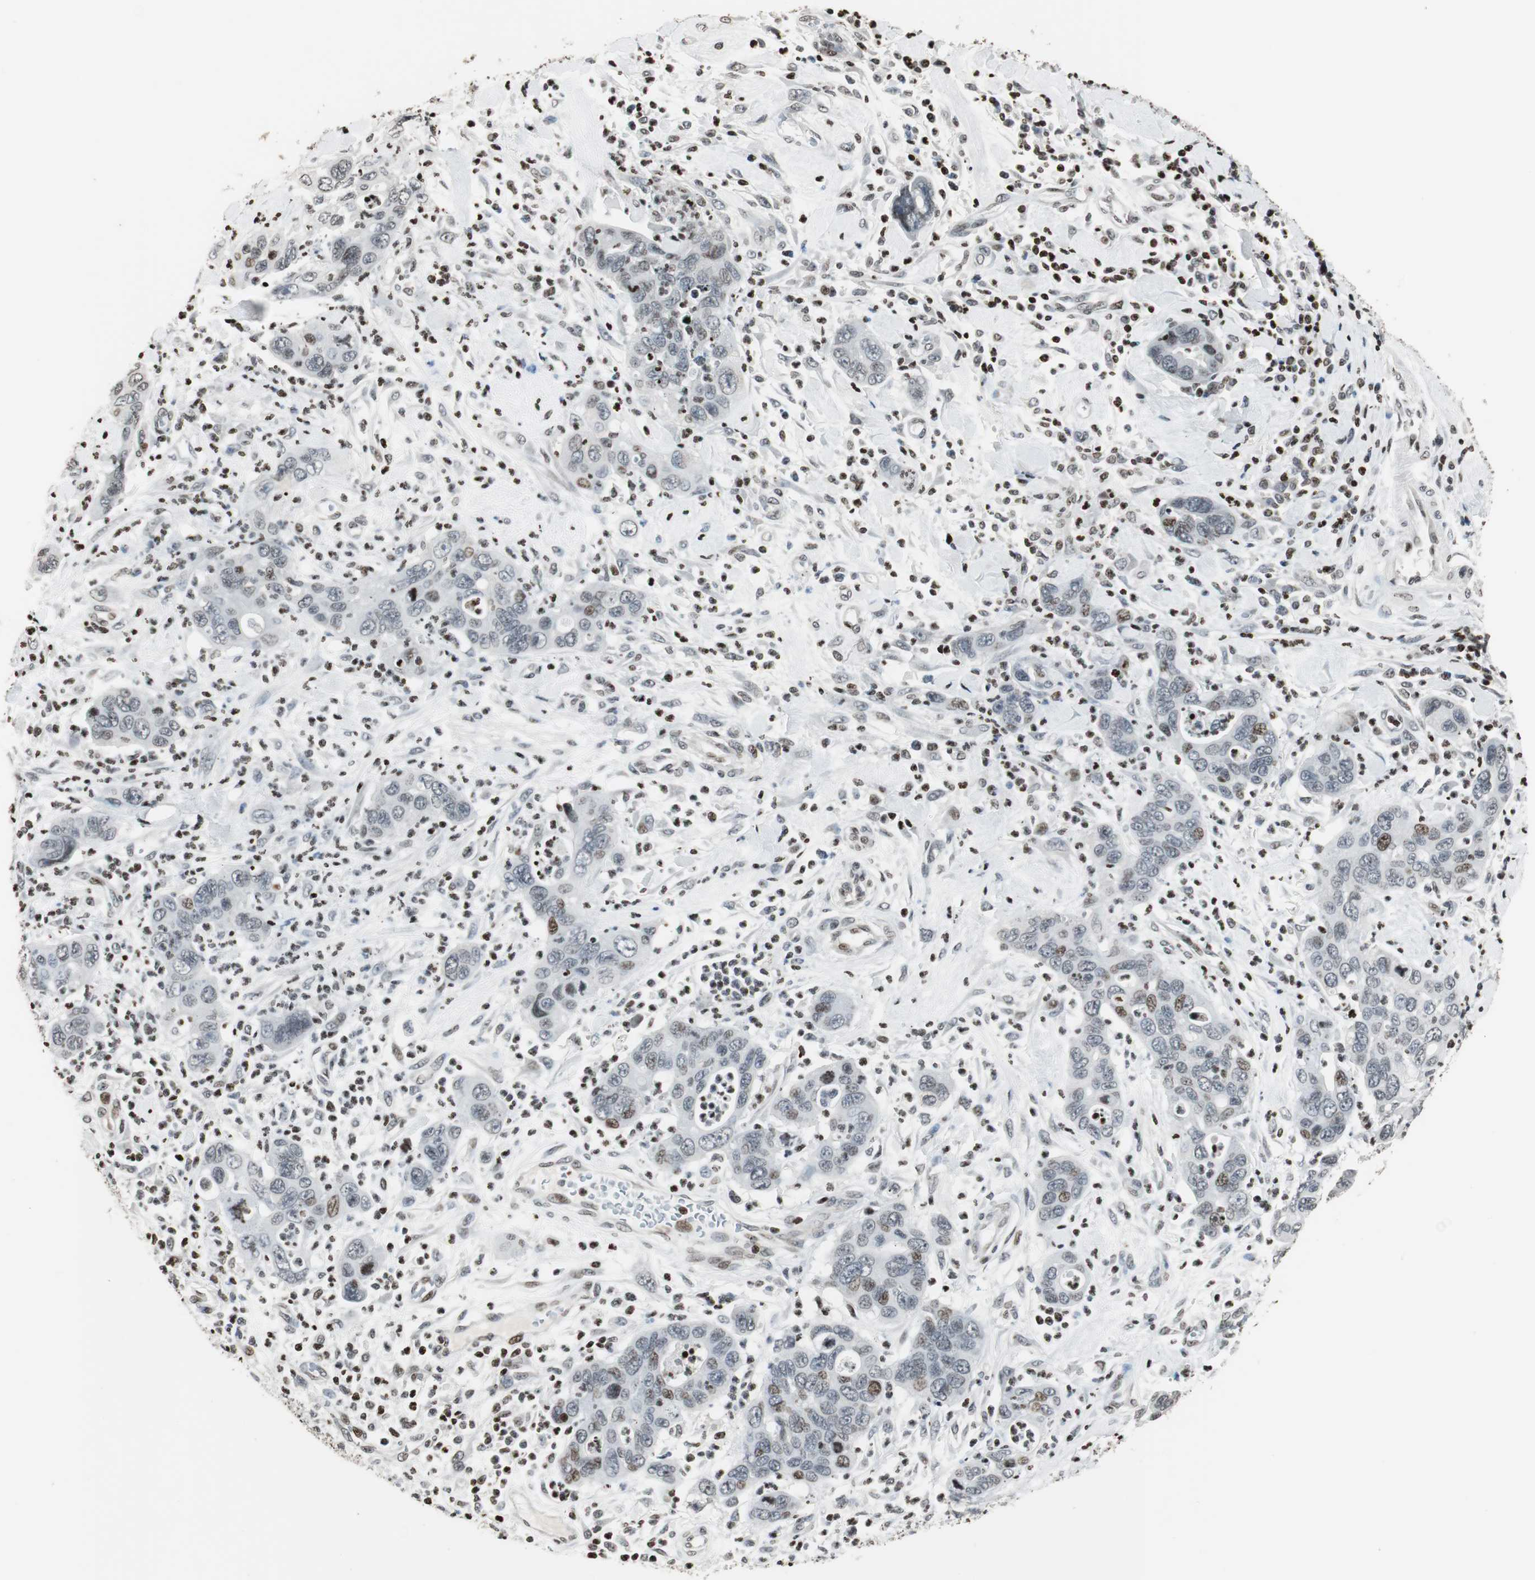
{"staining": {"intensity": "moderate", "quantity": "<25%", "location": "nuclear"}, "tissue": "pancreatic cancer", "cell_type": "Tumor cells", "image_type": "cancer", "snomed": [{"axis": "morphology", "description": "Adenocarcinoma, NOS"}, {"axis": "topography", "description": "Pancreas"}], "caption": "This micrograph demonstrates immunohistochemistry staining of adenocarcinoma (pancreatic), with low moderate nuclear staining in approximately <25% of tumor cells.", "gene": "PAXIP1", "patient": {"sex": "female", "age": 71}}